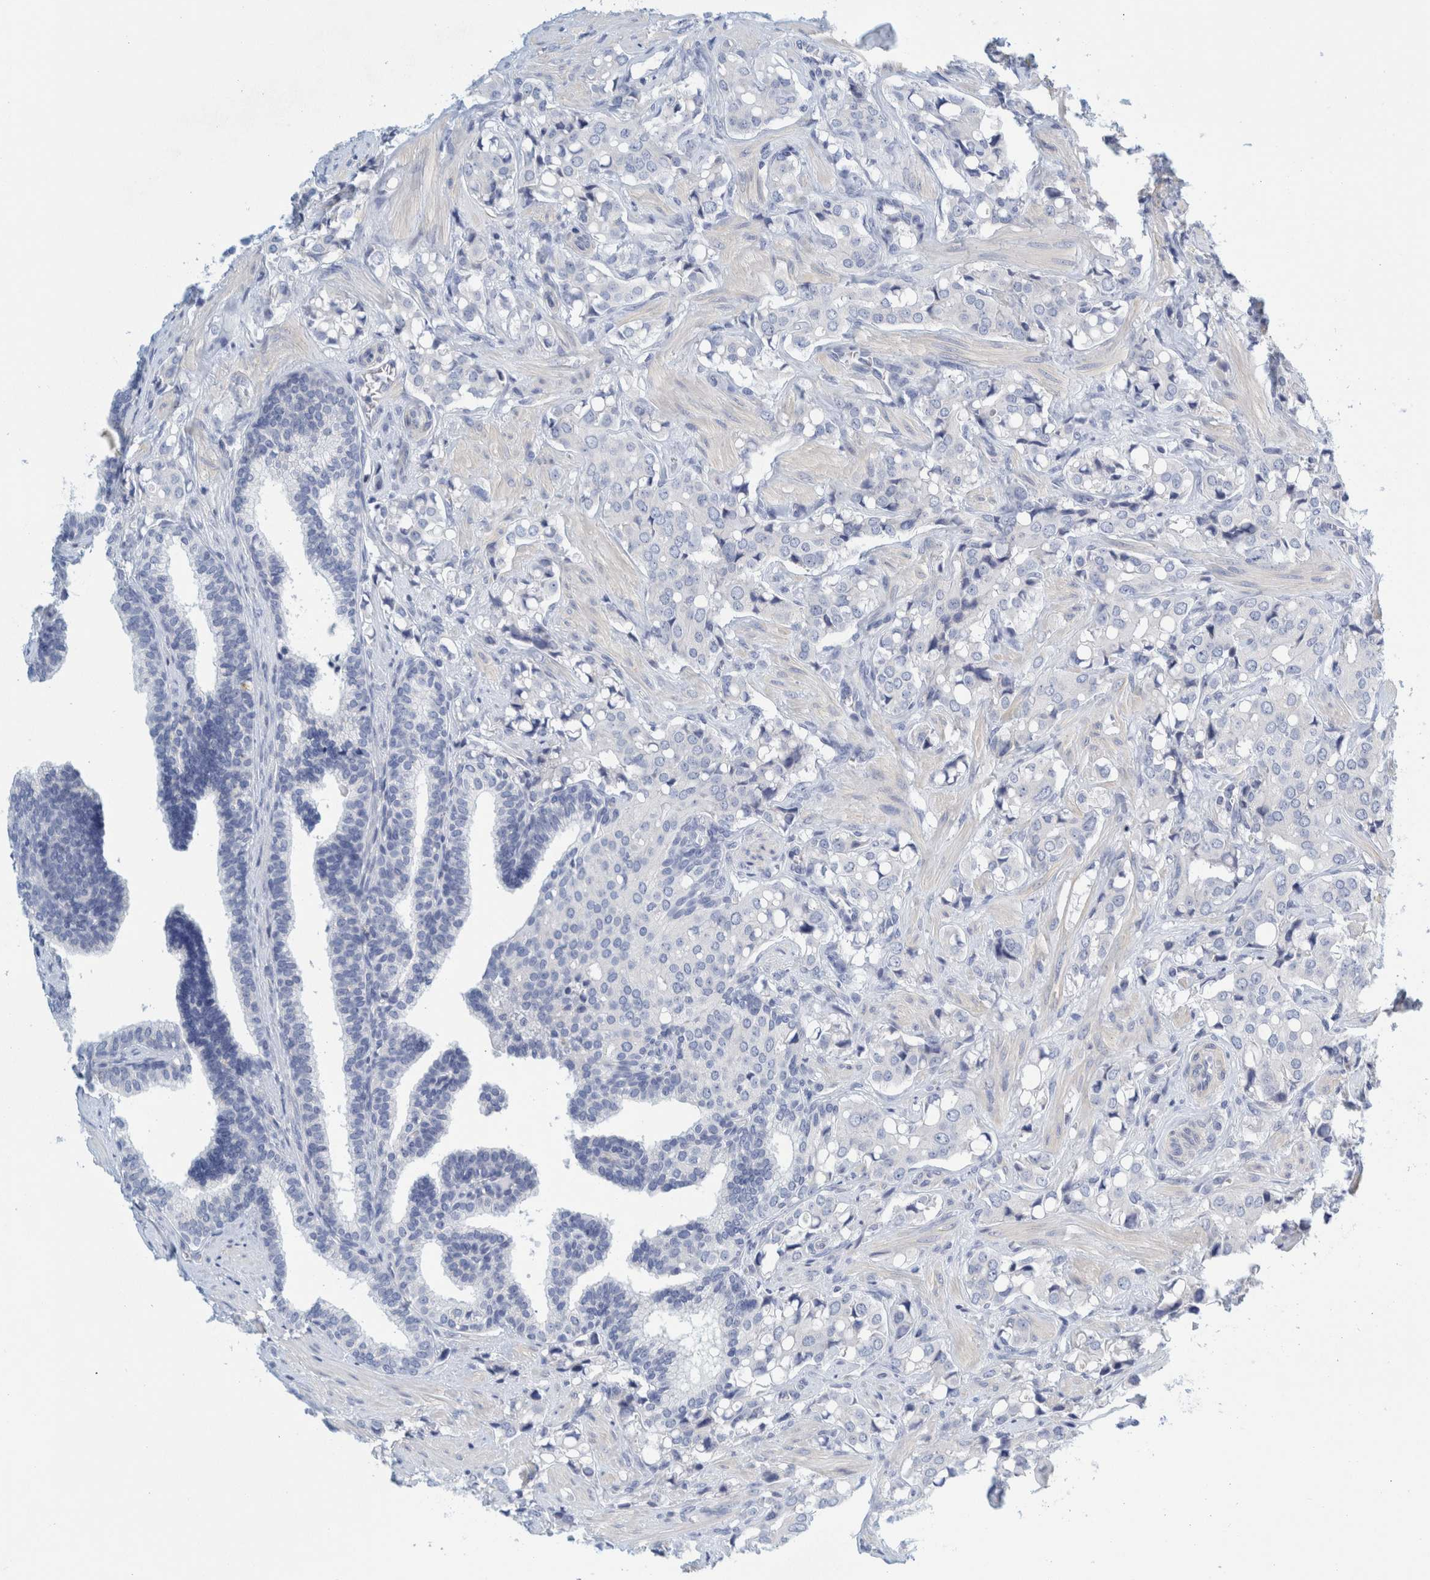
{"staining": {"intensity": "negative", "quantity": "none", "location": "none"}, "tissue": "prostate cancer", "cell_type": "Tumor cells", "image_type": "cancer", "snomed": [{"axis": "morphology", "description": "Adenocarcinoma, High grade"}, {"axis": "topography", "description": "Prostate"}], "caption": "Tumor cells show no significant expression in prostate cancer (adenocarcinoma (high-grade)).", "gene": "ZNF324B", "patient": {"sex": "male", "age": 52}}